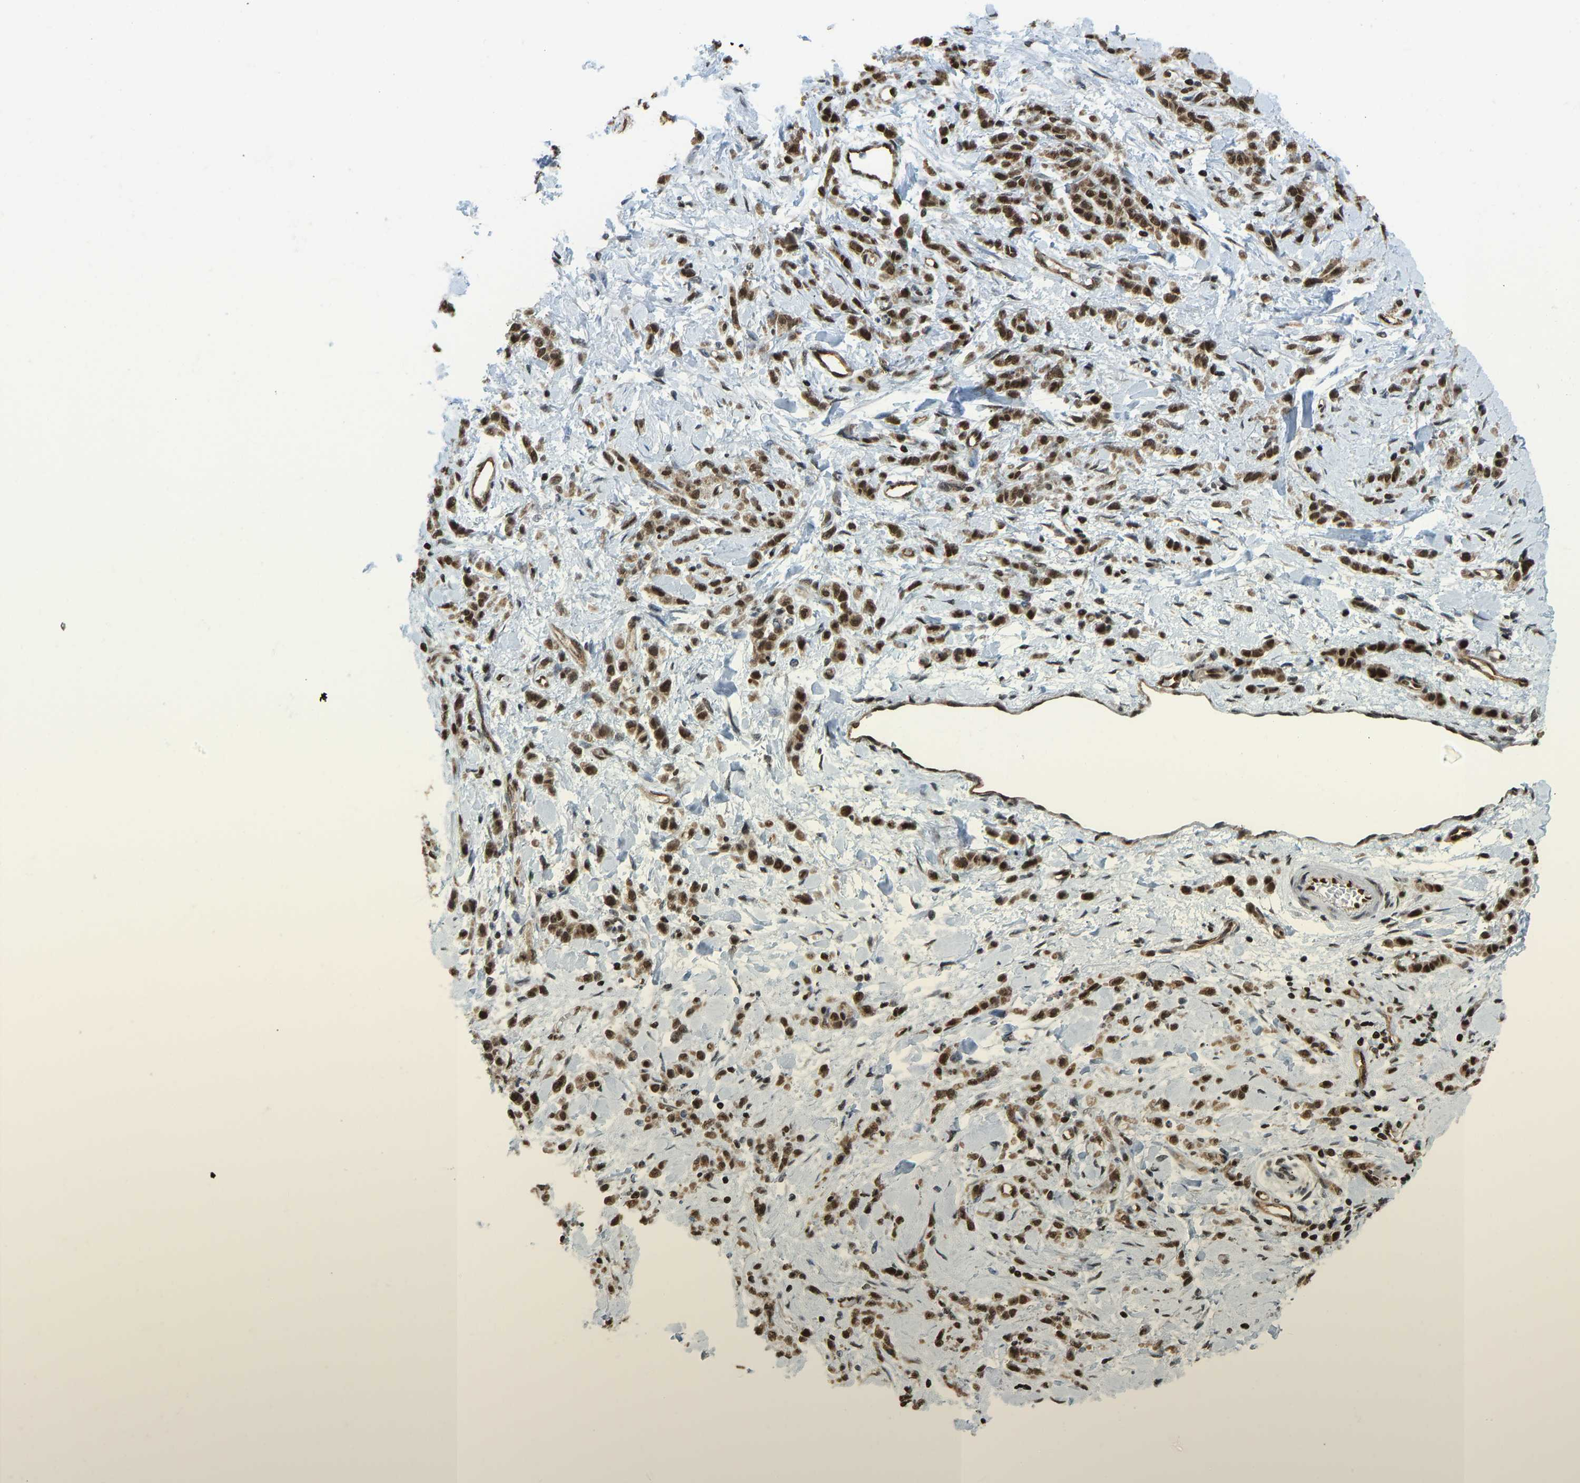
{"staining": {"intensity": "strong", "quantity": ">75%", "location": "cytoplasmic/membranous,nuclear"}, "tissue": "stomach cancer", "cell_type": "Tumor cells", "image_type": "cancer", "snomed": [{"axis": "morphology", "description": "Normal tissue, NOS"}, {"axis": "morphology", "description": "Adenocarcinoma, NOS"}, {"axis": "topography", "description": "Stomach"}], "caption": "High-power microscopy captured an immunohistochemistry (IHC) image of stomach adenocarcinoma, revealing strong cytoplasmic/membranous and nuclear expression in about >75% of tumor cells. The protein is shown in brown color, while the nuclei are stained blue.", "gene": "ZSCAN20", "patient": {"sex": "male", "age": 82}}